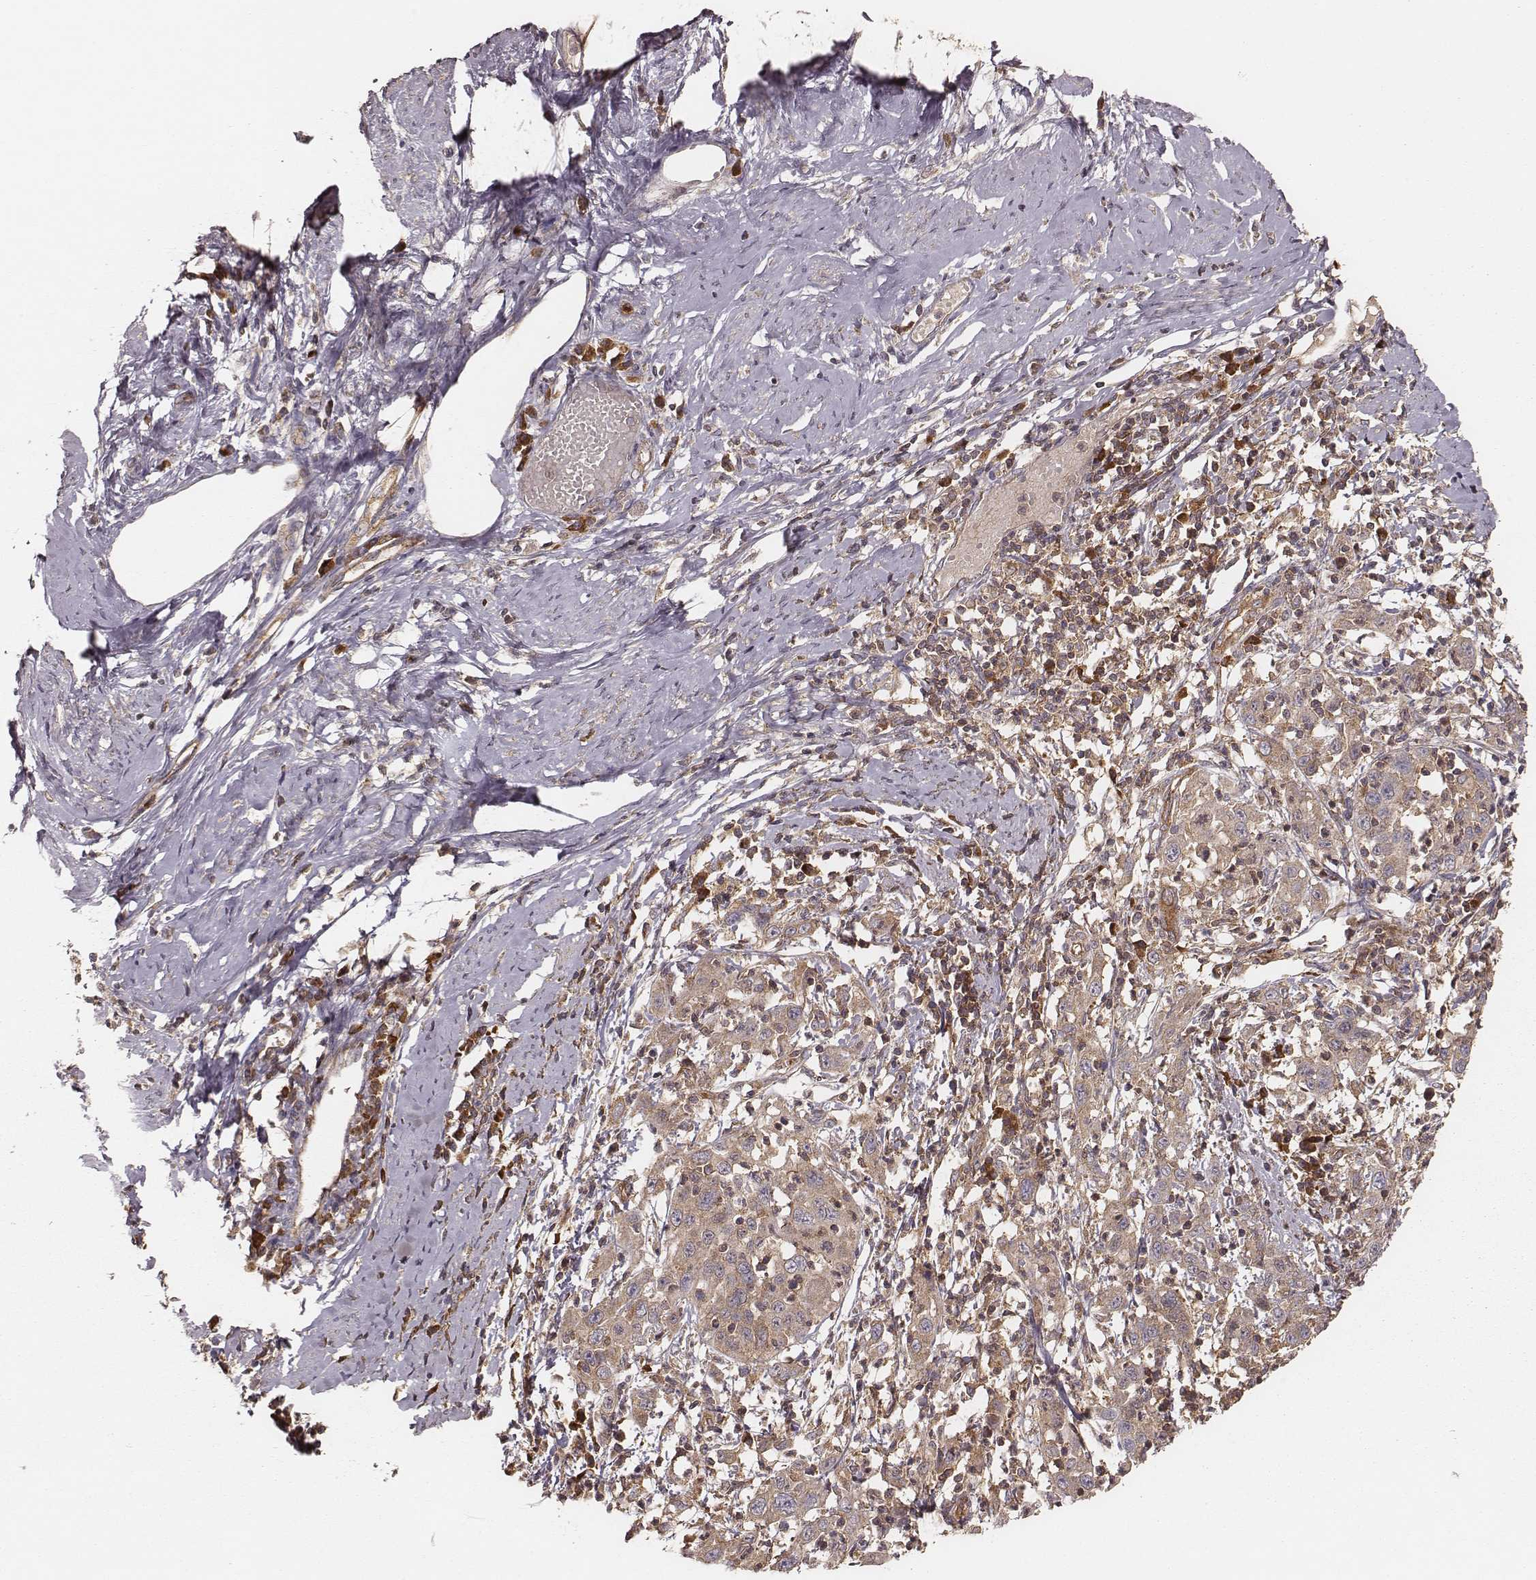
{"staining": {"intensity": "weak", "quantity": ">75%", "location": "cytoplasmic/membranous"}, "tissue": "cervical cancer", "cell_type": "Tumor cells", "image_type": "cancer", "snomed": [{"axis": "morphology", "description": "Squamous cell carcinoma, NOS"}, {"axis": "topography", "description": "Cervix"}], "caption": "Human cervical cancer stained with a brown dye exhibits weak cytoplasmic/membranous positive expression in about >75% of tumor cells.", "gene": "CARS1", "patient": {"sex": "female", "age": 46}}